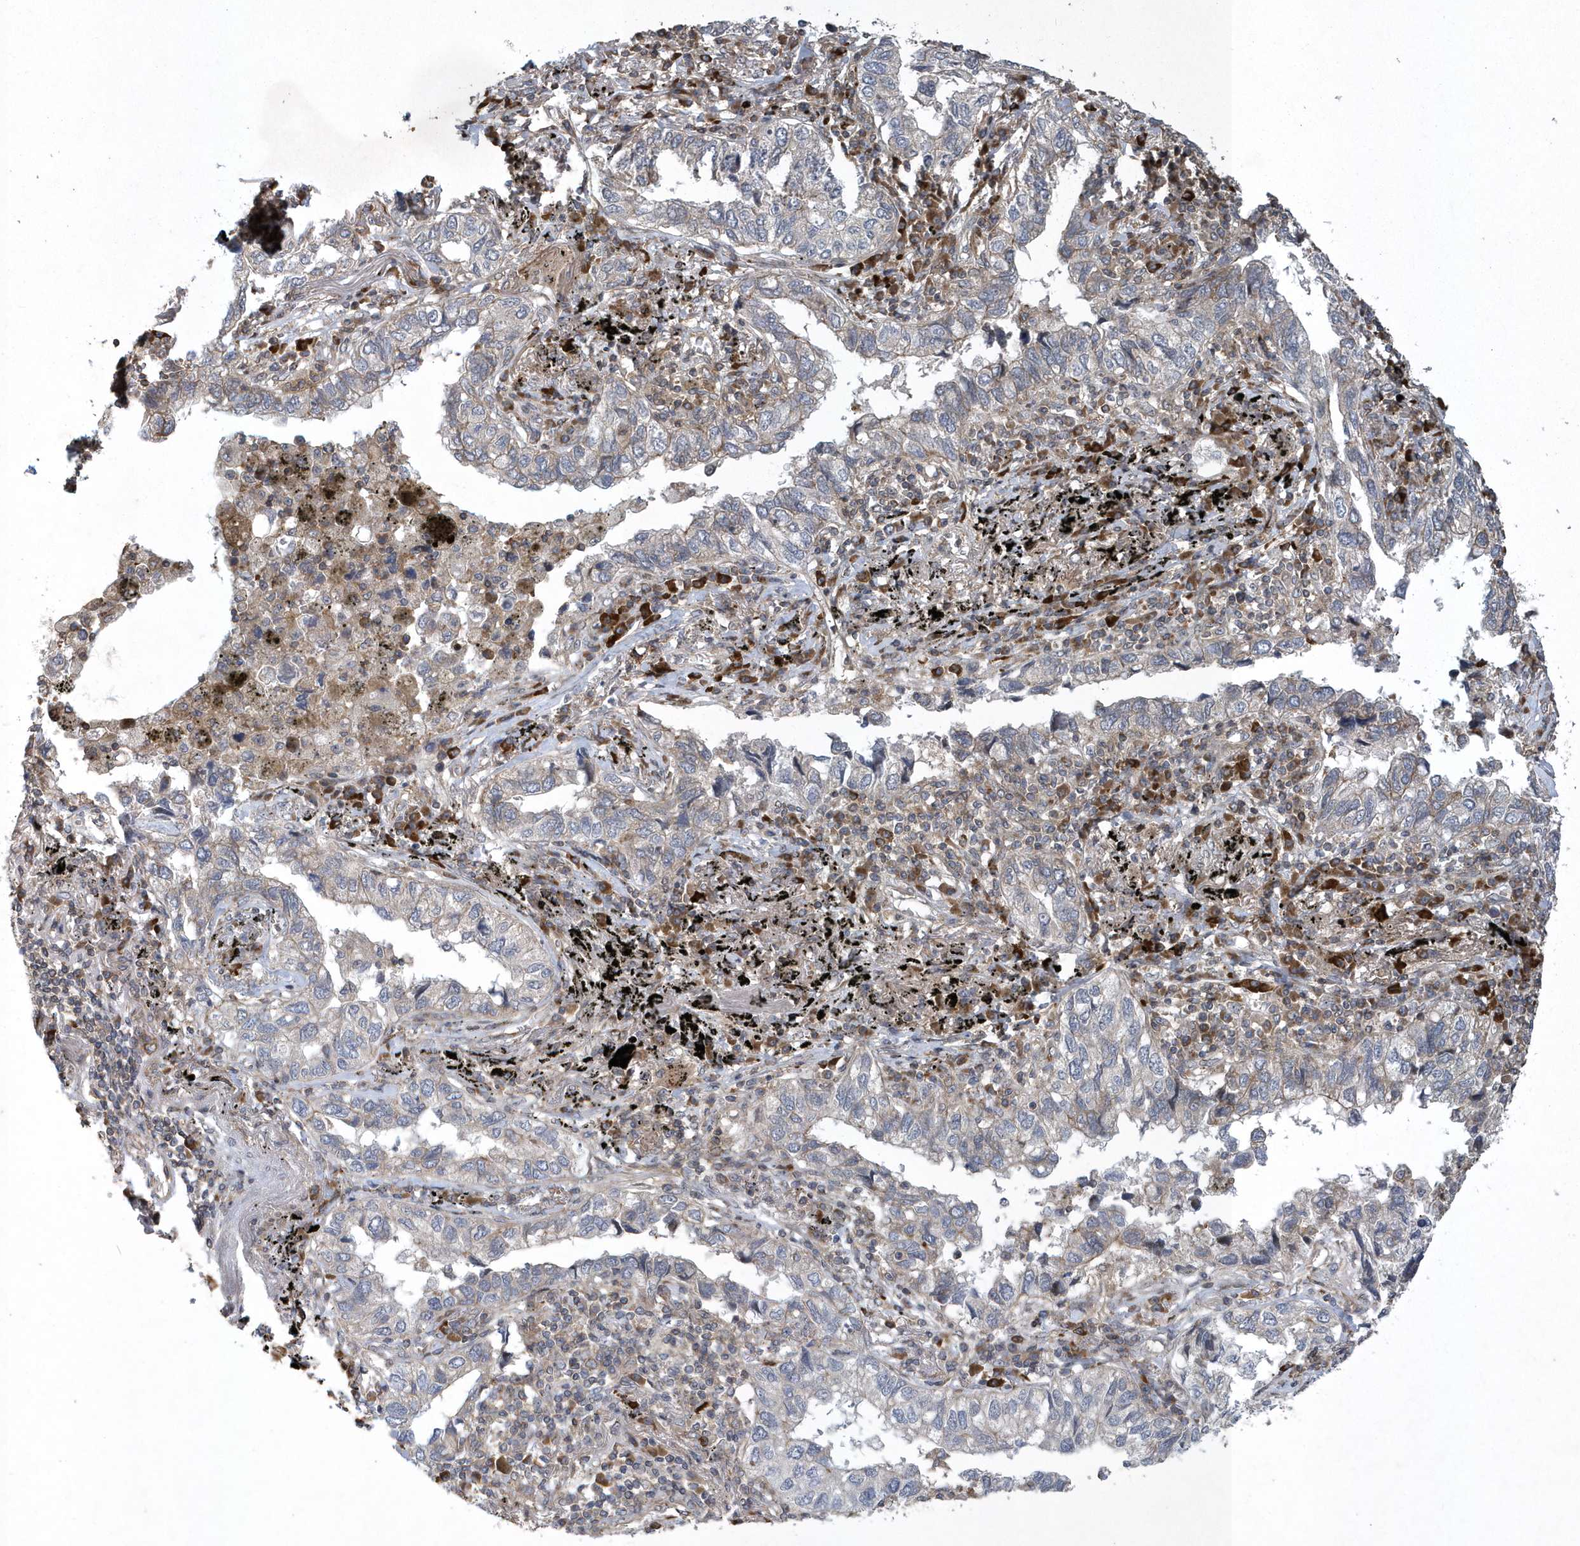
{"staining": {"intensity": "weak", "quantity": "25%-75%", "location": "cytoplasmic/membranous"}, "tissue": "lung cancer", "cell_type": "Tumor cells", "image_type": "cancer", "snomed": [{"axis": "morphology", "description": "Adenocarcinoma, NOS"}, {"axis": "topography", "description": "Lung"}], "caption": "Tumor cells reveal weak cytoplasmic/membranous positivity in approximately 25%-75% of cells in lung adenocarcinoma.", "gene": "N4BP2", "patient": {"sex": "male", "age": 65}}